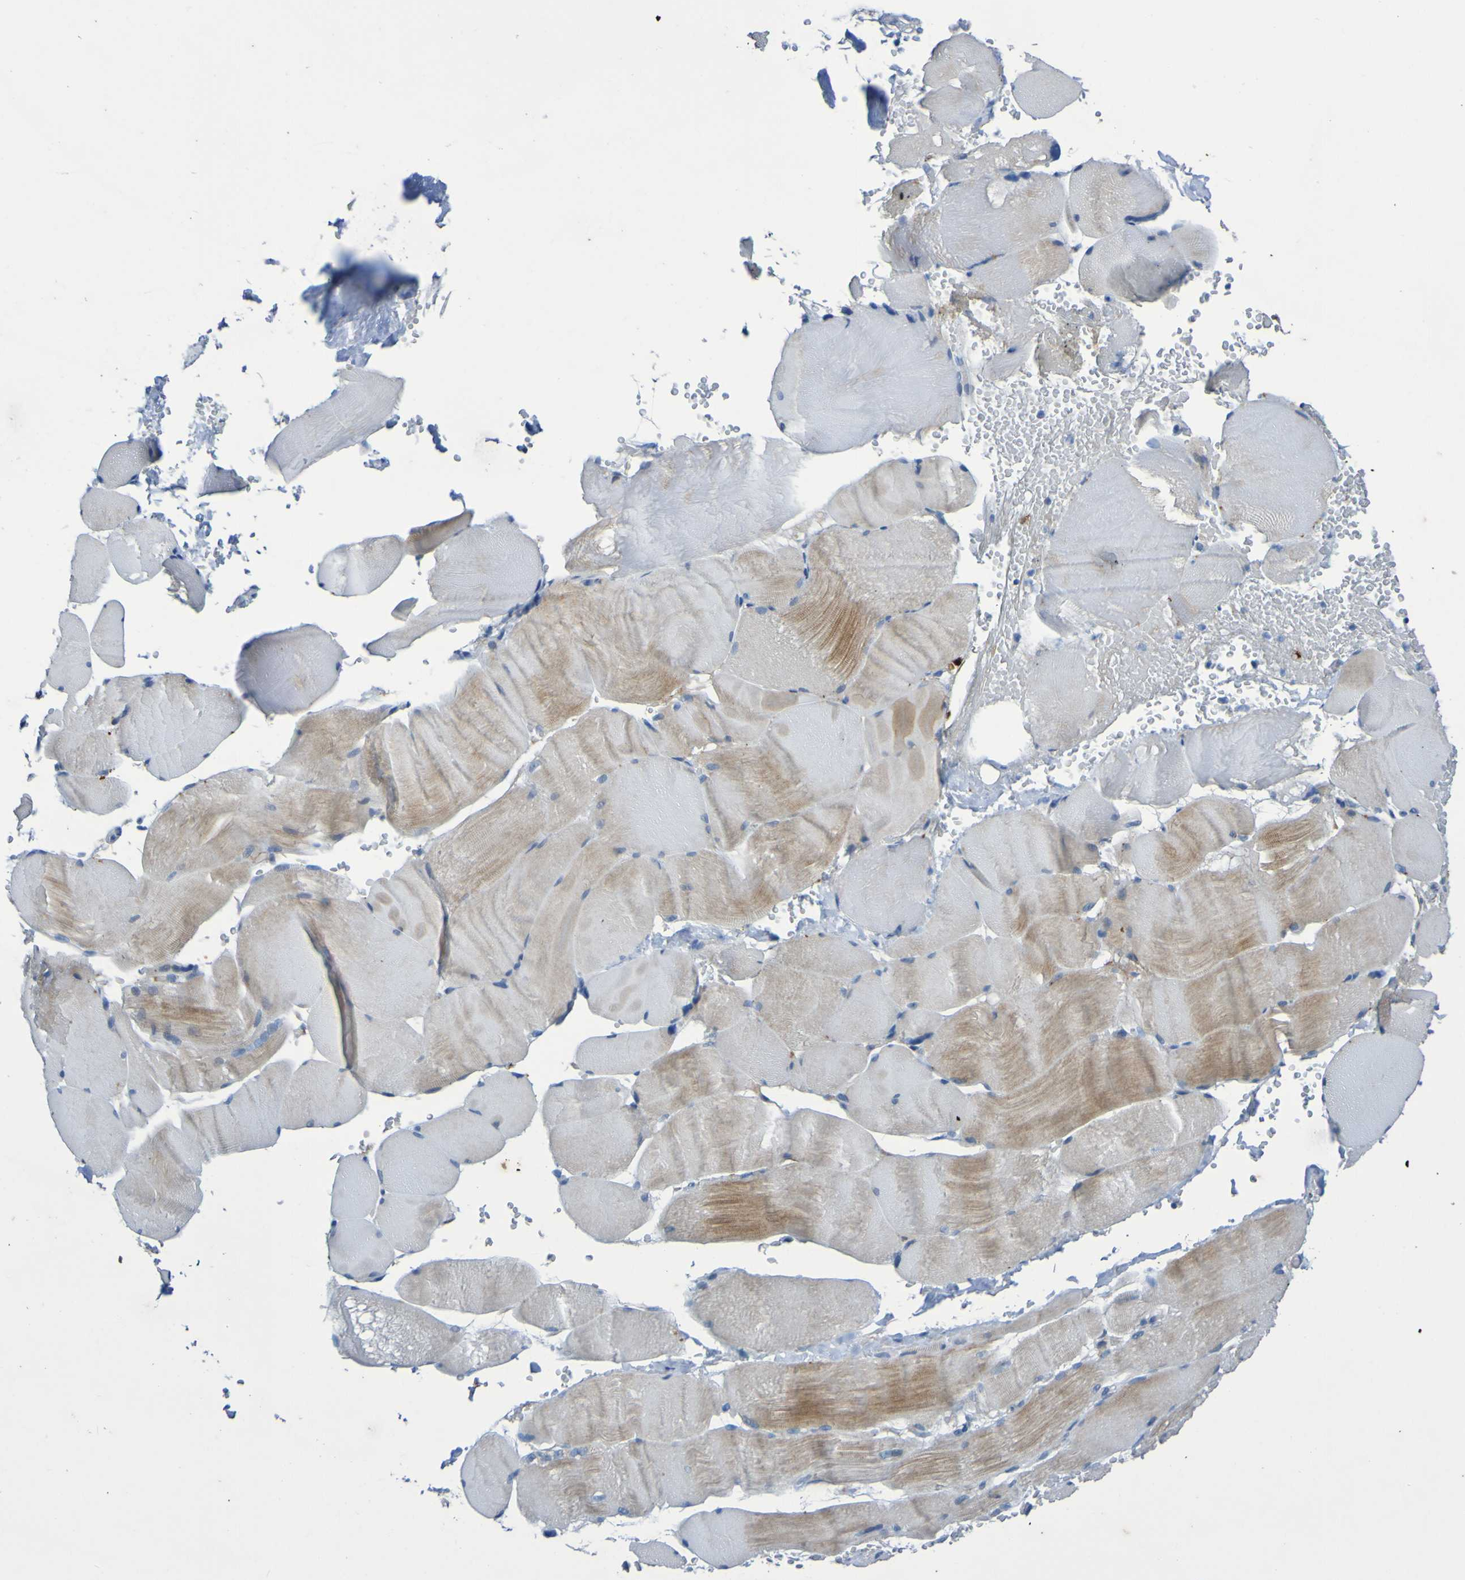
{"staining": {"intensity": "moderate", "quantity": "25%-75%", "location": "cytoplasmic/membranous"}, "tissue": "skeletal muscle", "cell_type": "Myocytes", "image_type": "normal", "snomed": [{"axis": "morphology", "description": "Normal tissue, NOS"}, {"axis": "topography", "description": "Skin"}, {"axis": "topography", "description": "Skeletal muscle"}], "caption": "Human skeletal muscle stained for a protein (brown) exhibits moderate cytoplasmic/membranous positive expression in approximately 25%-75% of myocytes.", "gene": "C11orf24", "patient": {"sex": "male", "age": 83}}